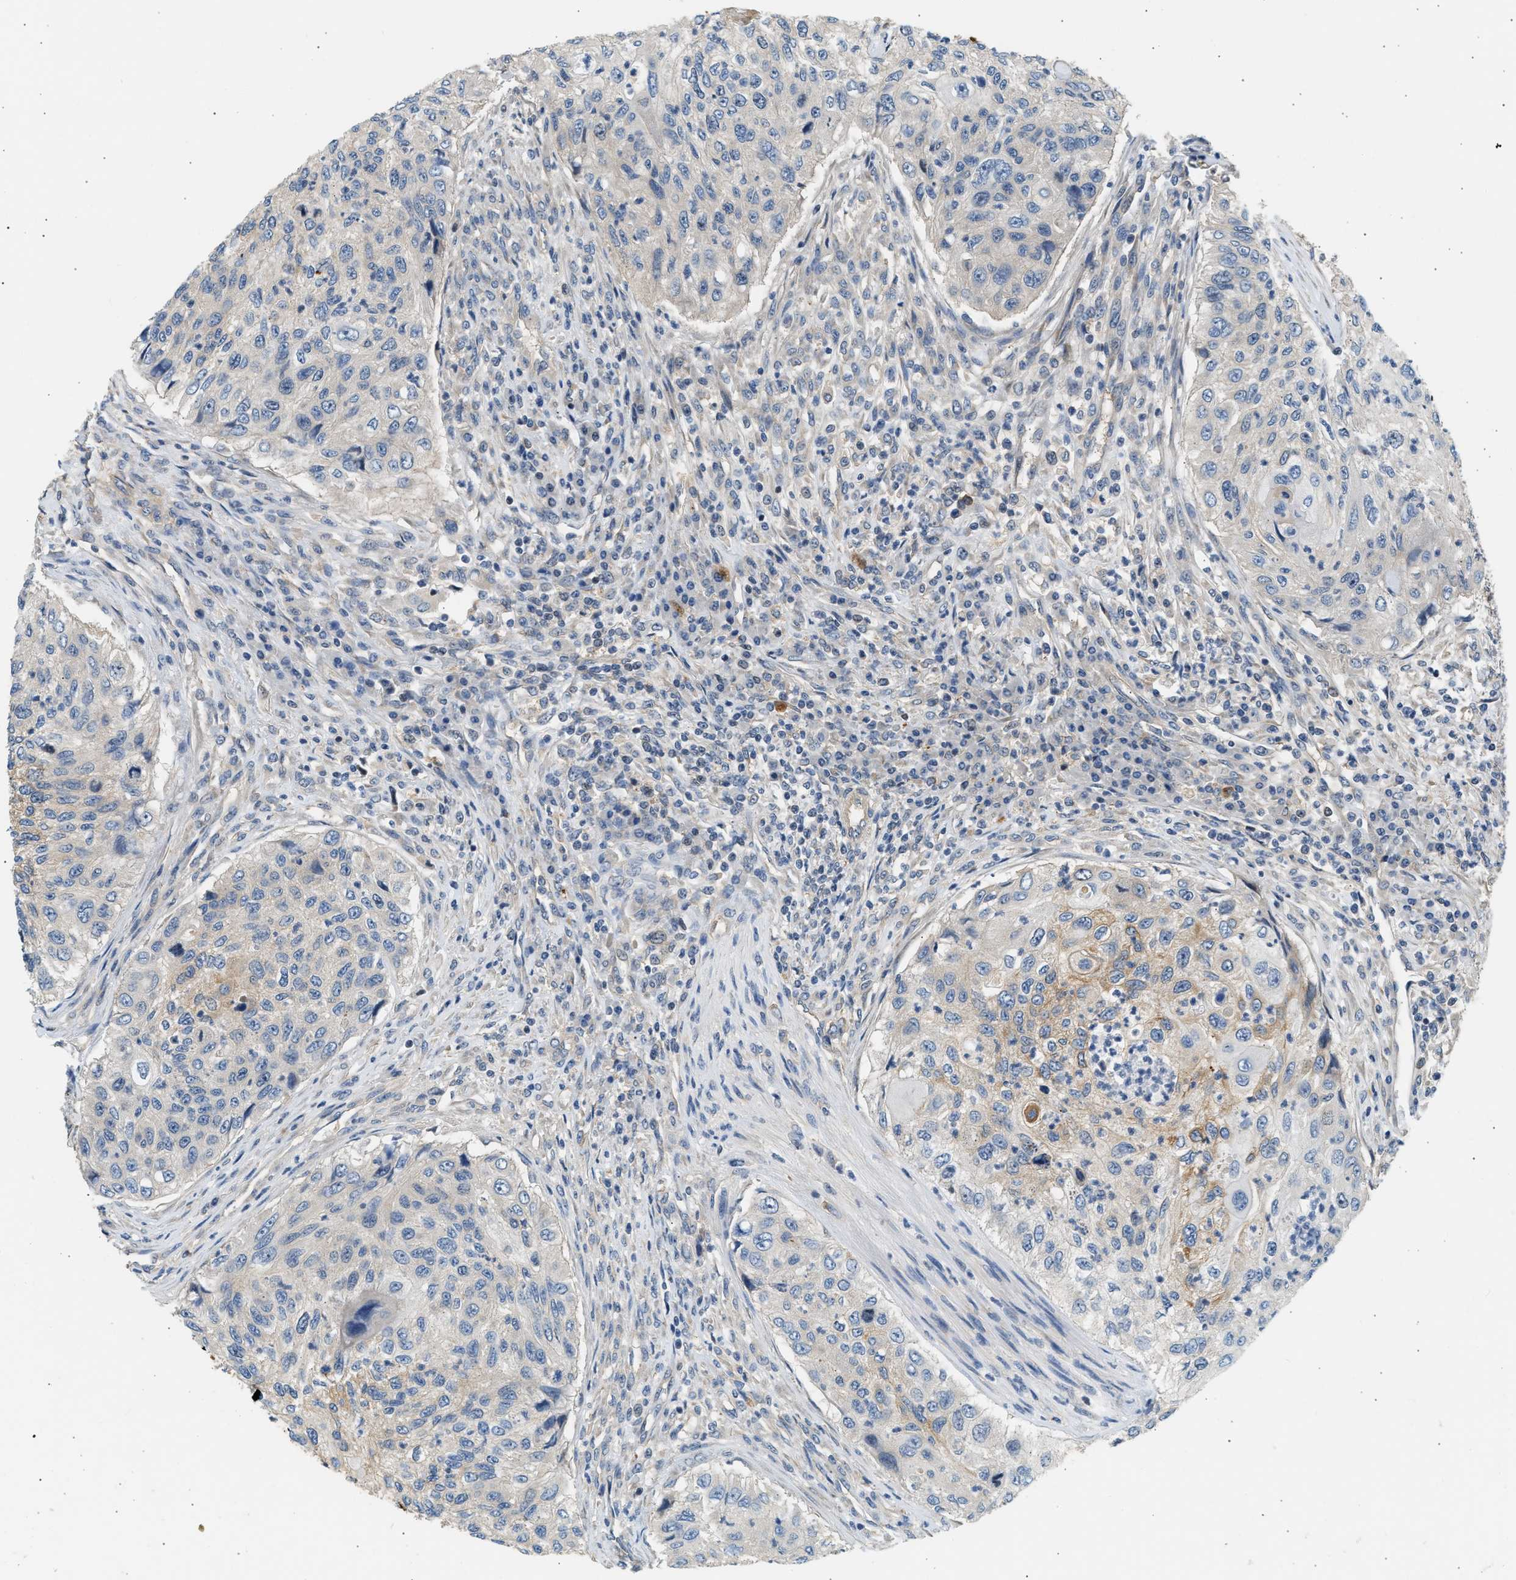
{"staining": {"intensity": "weak", "quantity": "<25%", "location": "cytoplasmic/membranous"}, "tissue": "urothelial cancer", "cell_type": "Tumor cells", "image_type": "cancer", "snomed": [{"axis": "morphology", "description": "Urothelial carcinoma, High grade"}, {"axis": "topography", "description": "Urinary bladder"}], "caption": "Tumor cells show no significant protein staining in urothelial carcinoma (high-grade).", "gene": "WDR31", "patient": {"sex": "female", "age": 60}}